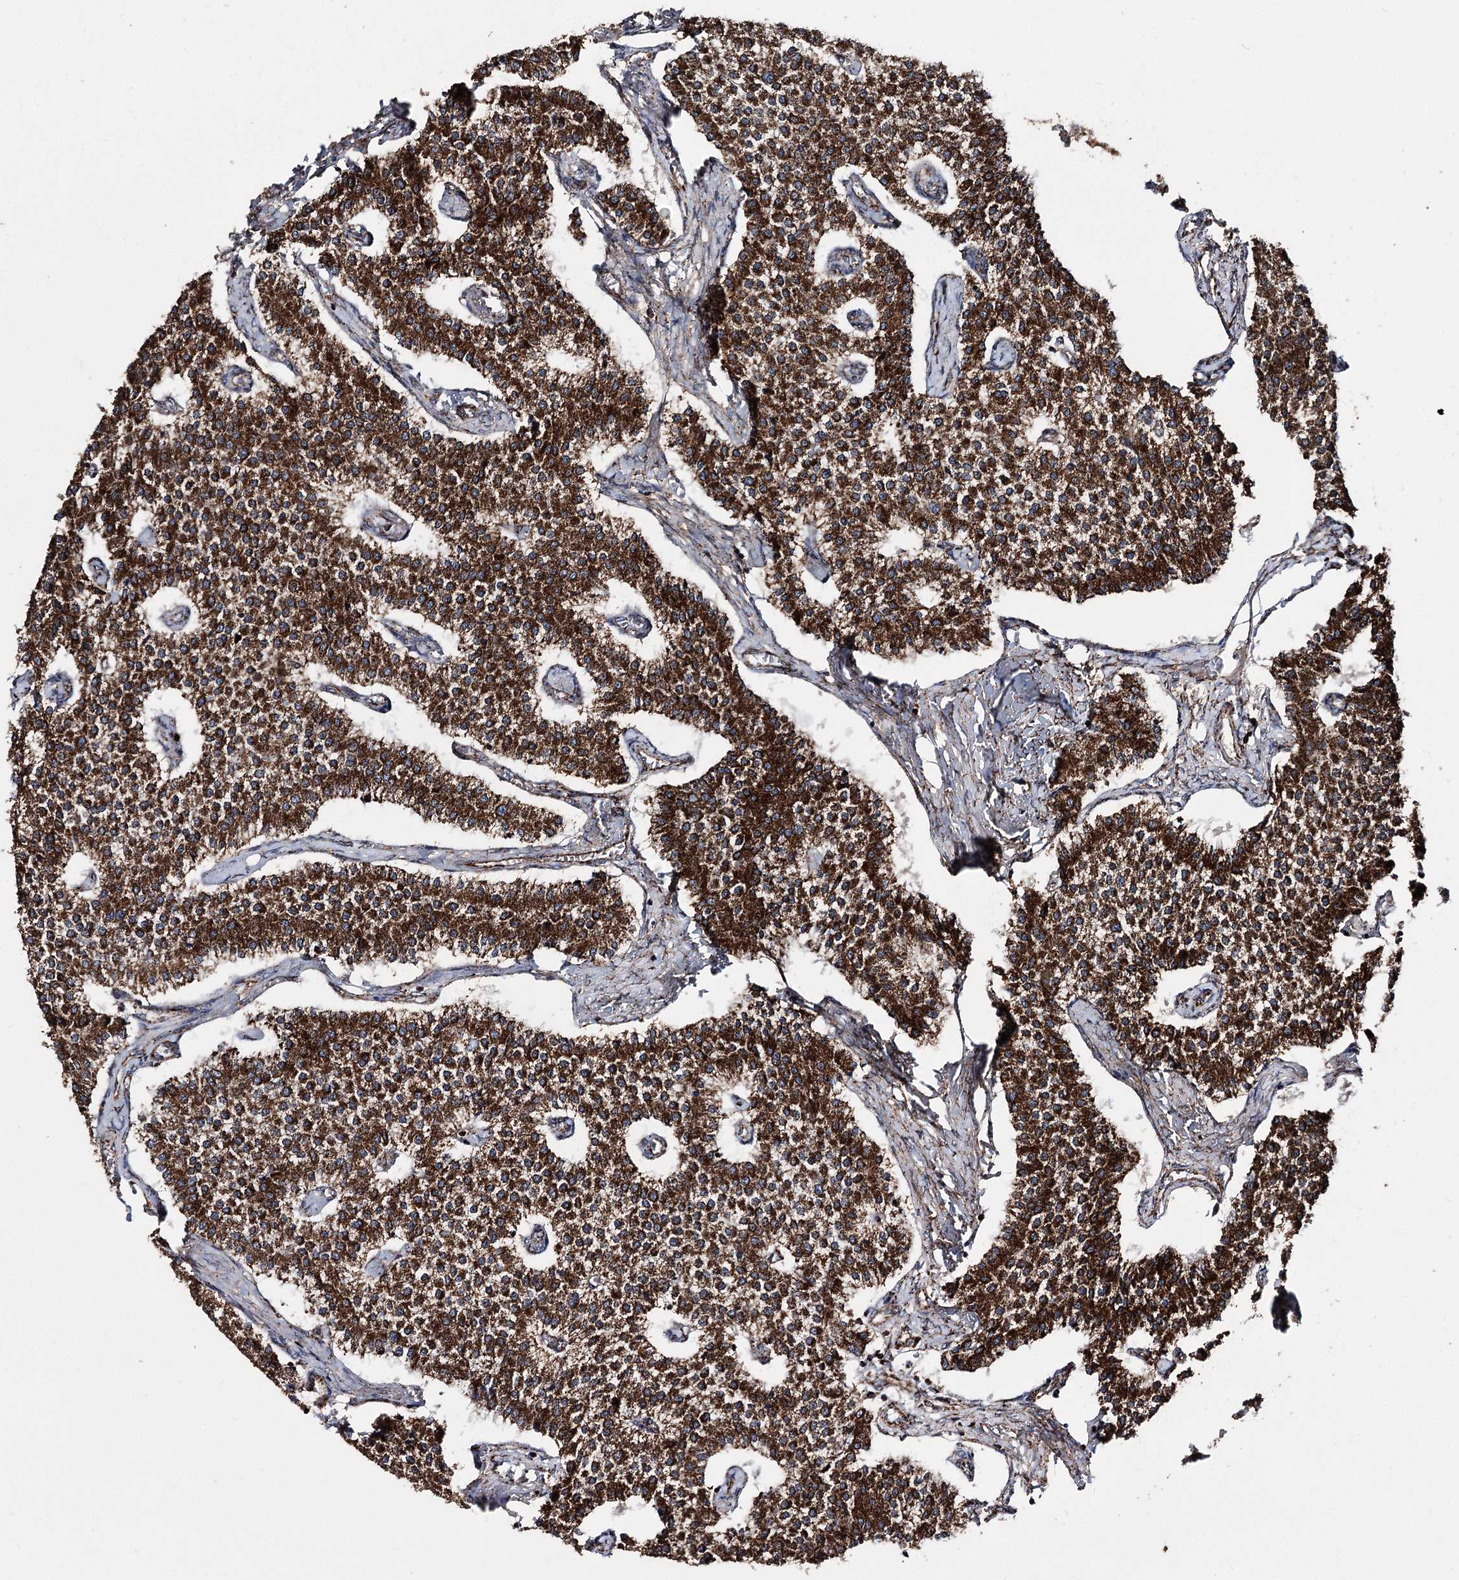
{"staining": {"intensity": "strong", "quantity": ">75%", "location": "cytoplasmic/membranous"}, "tissue": "carcinoid", "cell_type": "Tumor cells", "image_type": "cancer", "snomed": [{"axis": "morphology", "description": "Carcinoid, malignant, NOS"}, {"axis": "topography", "description": "Colon"}], "caption": "Protein expression by IHC demonstrates strong cytoplasmic/membranous expression in approximately >75% of tumor cells in malignant carcinoid. (Stains: DAB in brown, nuclei in blue, Microscopy: brightfield microscopy at high magnification).", "gene": "MSANTD2", "patient": {"sex": "female", "age": 52}}